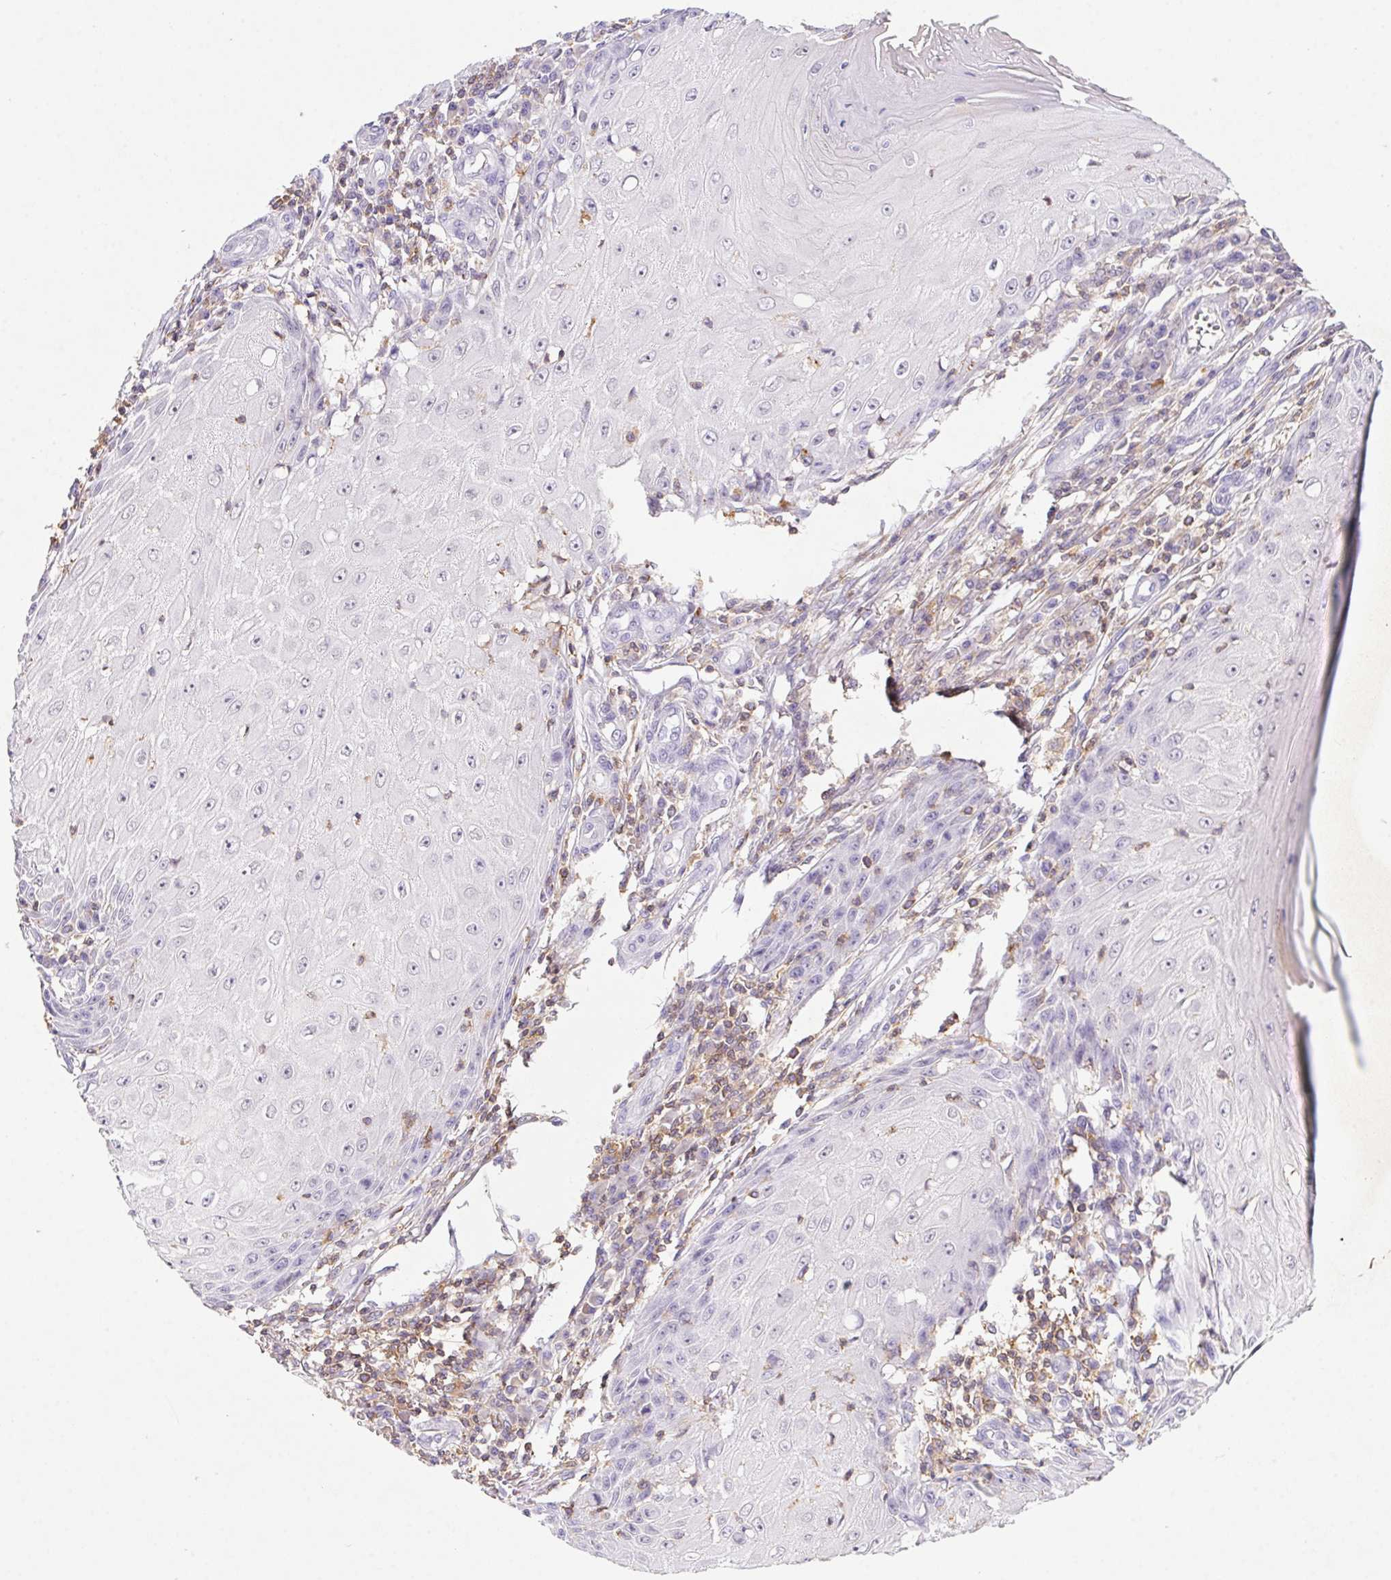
{"staining": {"intensity": "negative", "quantity": "none", "location": "none"}, "tissue": "skin cancer", "cell_type": "Tumor cells", "image_type": "cancer", "snomed": [{"axis": "morphology", "description": "Squamous cell carcinoma, NOS"}, {"axis": "topography", "description": "Skin"}], "caption": "Squamous cell carcinoma (skin) was stained to show a protein in brown. There is no significant expression in tumor cells. (Stains: DAB immunohistochemistry with hematoxylin counter stain, Microscopy: brightfield microscopy at high magnification).", "gene": "APBB1IP", "patient": {"sex": "female", "age": 73}}